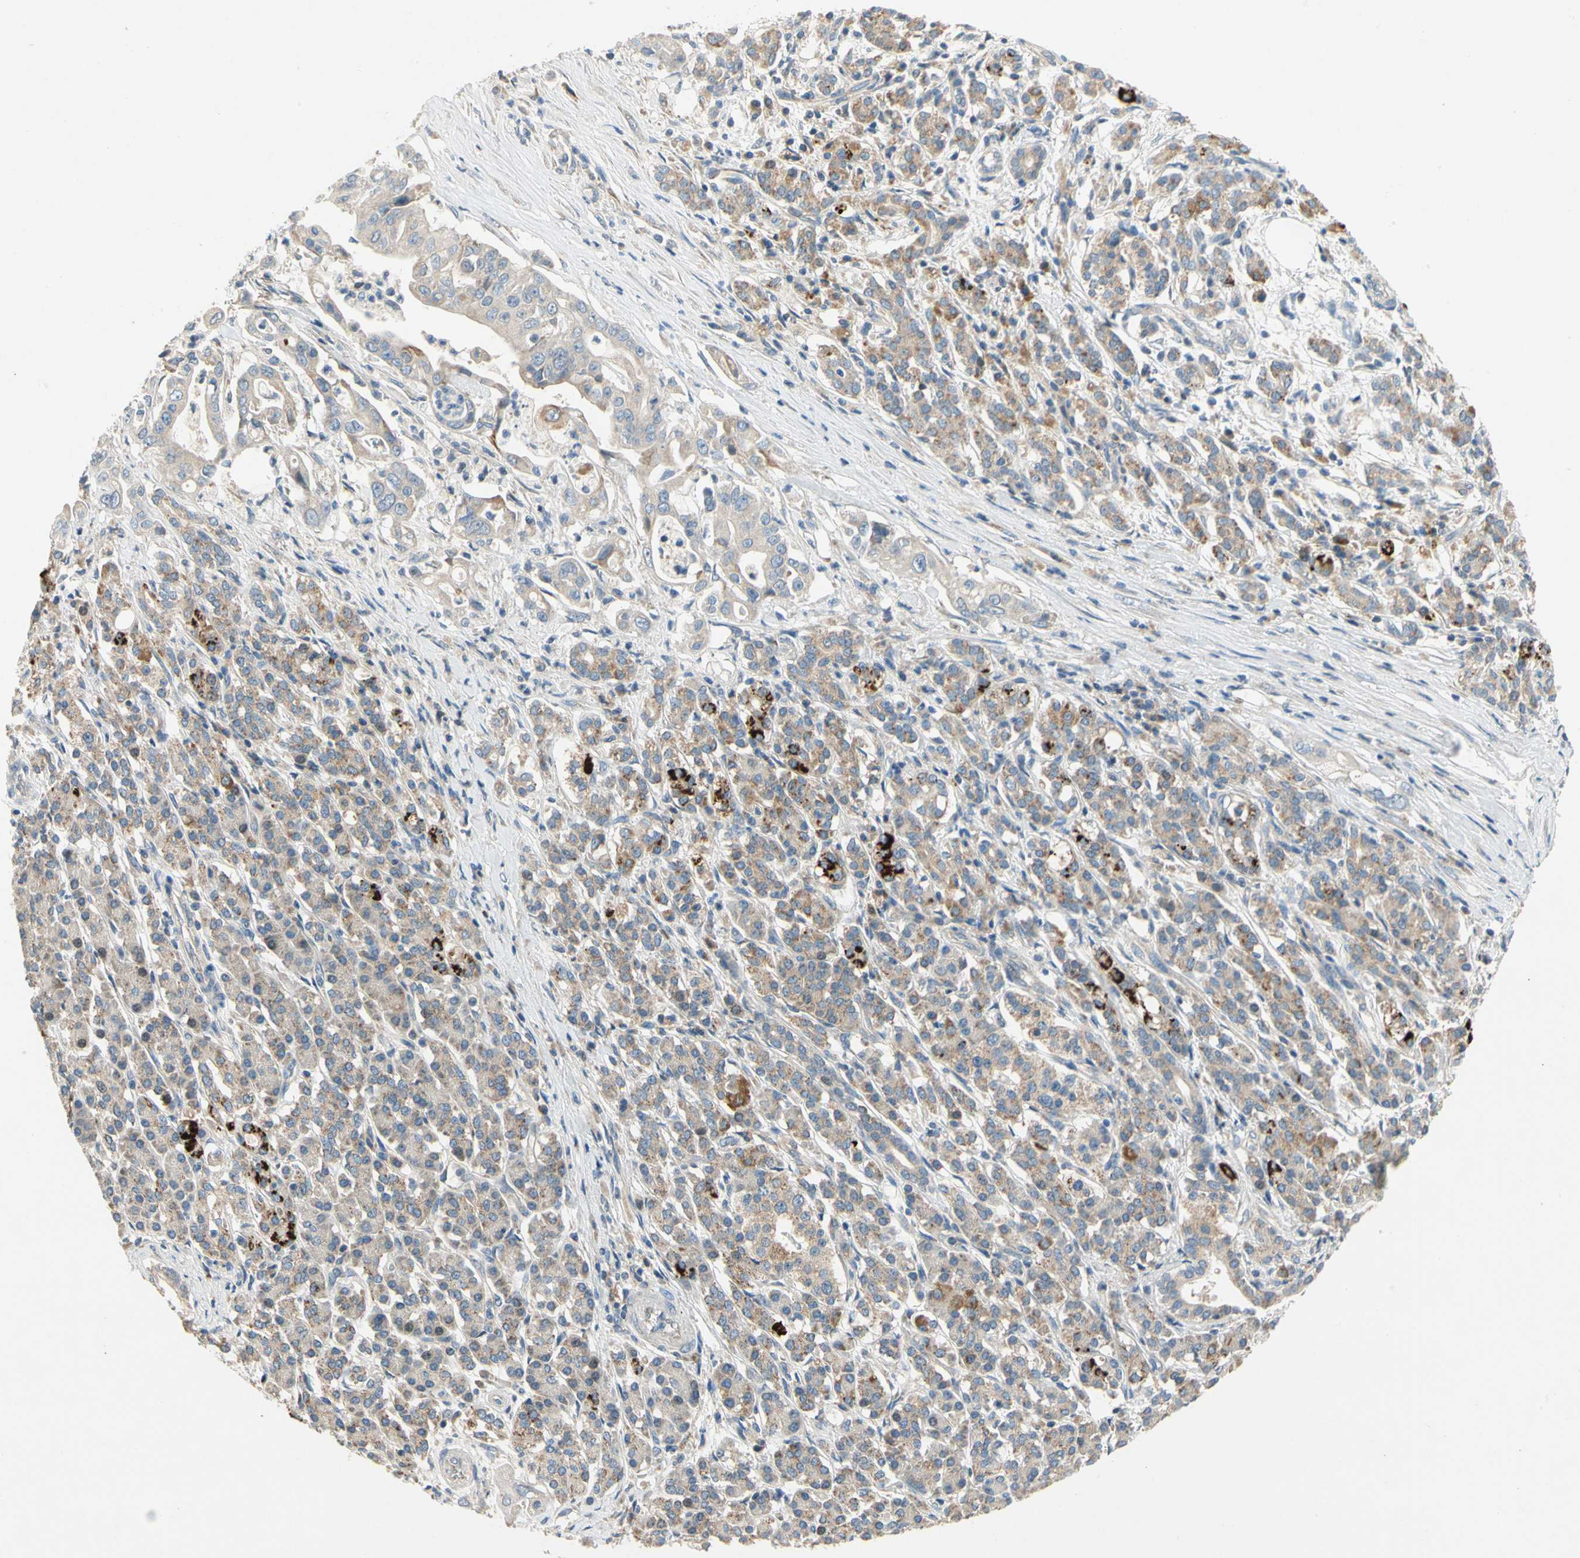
{"staining": {"intensity": "moderate", "quantity": ">75%", "location": "cytoplasmic/membranous"}, "tissue": "pancreatic cancer", "cell_type": "Tumor cells", "image_type": "cancer", "snomed": [{"axis": "morphology", "description": "Normal tissue, NOS"}, {"axis": "topography", "description": "Pancreas"}], "caption": "IHC image of pancreatic cancer stained for a protein (brown), which displays medium levels of moderate cytoplasmic/membranous positivity in approximately >75% of tumor cells.", "gene": "KLHDC8B", "patient": {"sex": "male", "age": 42}}